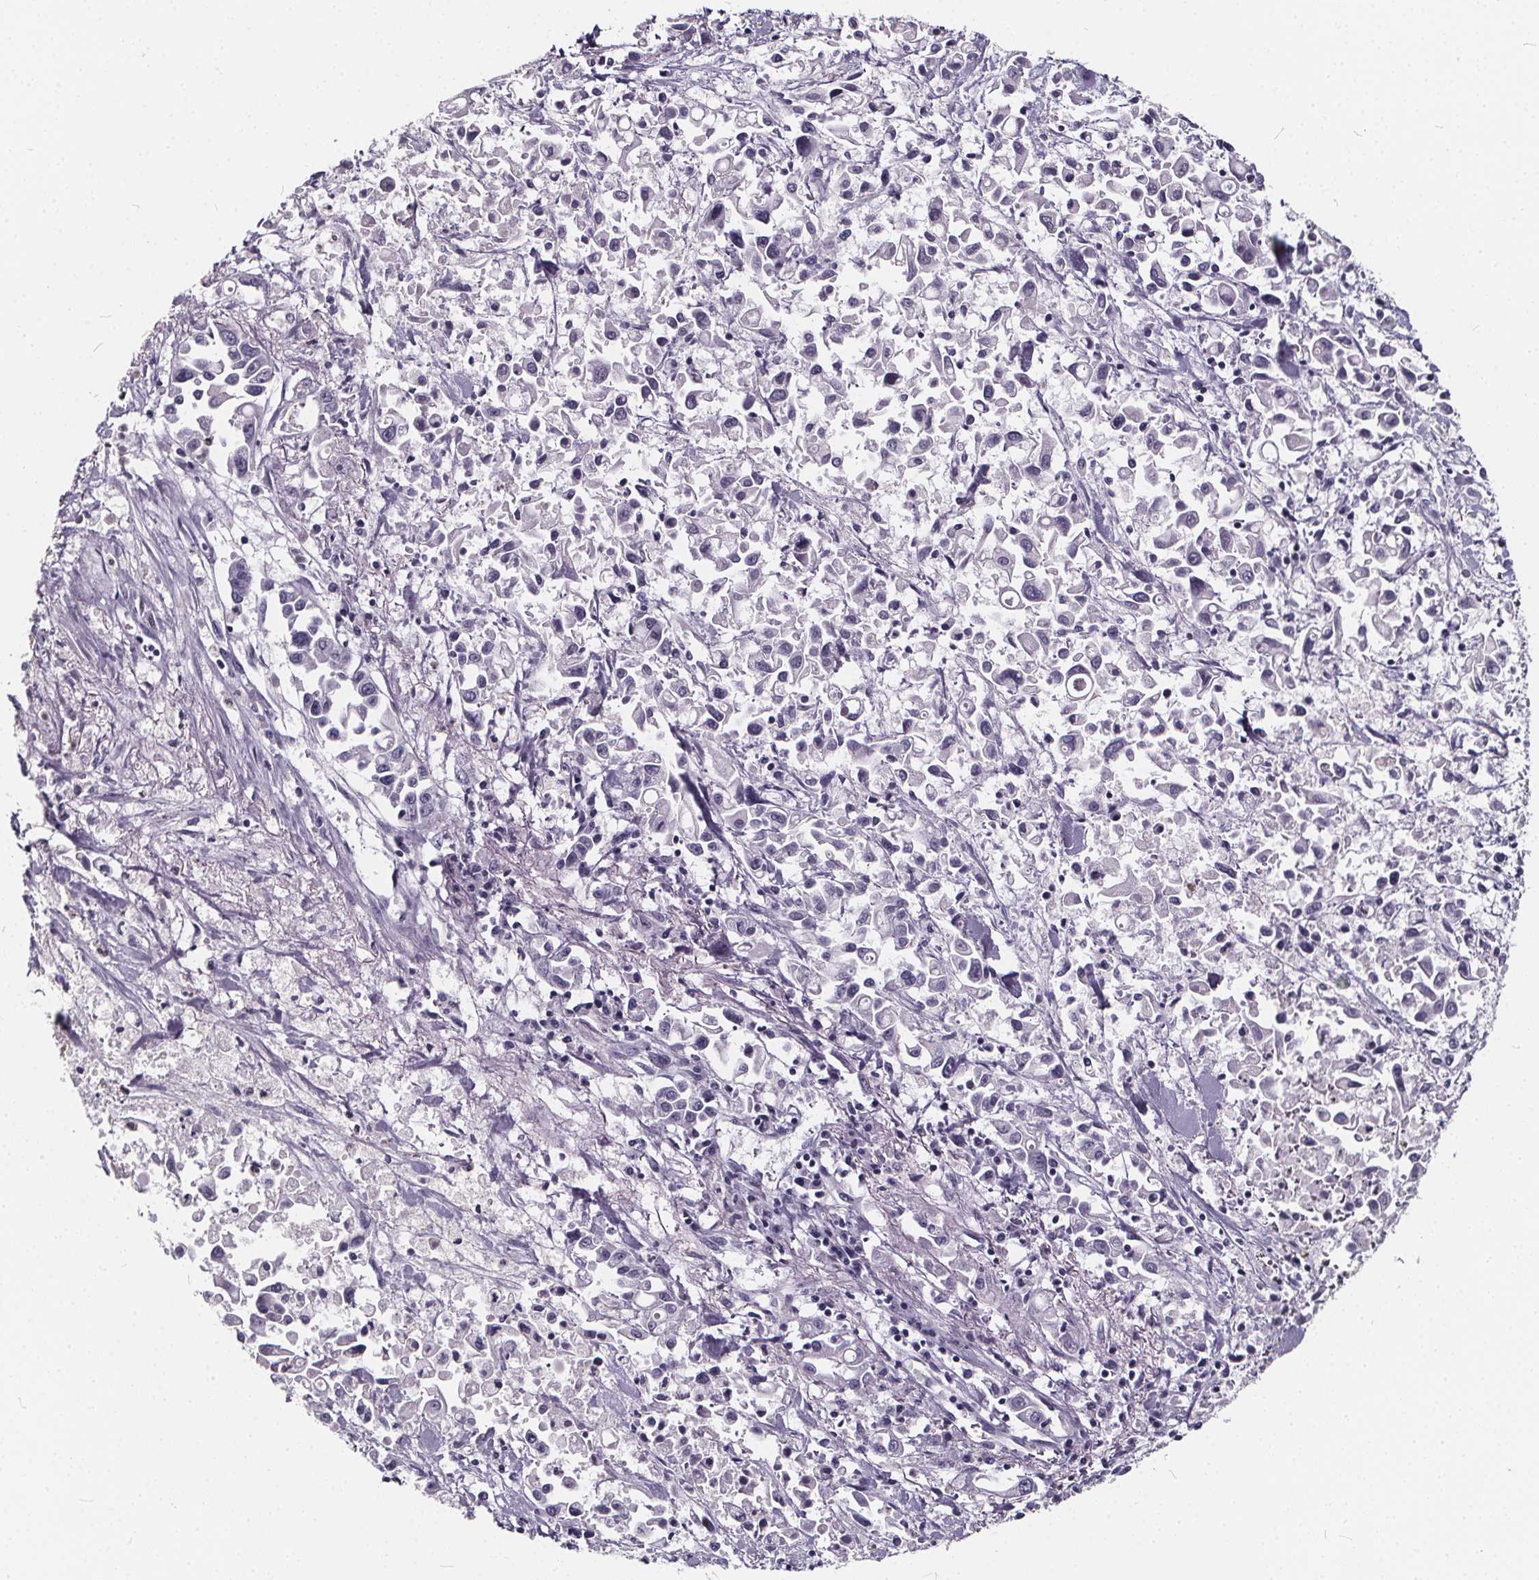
{"staining": {"intensity": "negative", "quantity": "none", "location": "none"}, "tissue": "pancreatic cancer", "cell_type": "Tumor cells", "image_type": "cancer", "snomed": [{"axis": "morphology", "description": "Adenocarcinoma, NOS"}, {"axis": "topography", "description": "Pancreas"}], "caption": "Immunohistochemistry of adenocarcinoma (pancreatic) reveals no staining in tumor cells.", "gene": "SPEF2", "patient": {"sex": "female", "age": 83}}